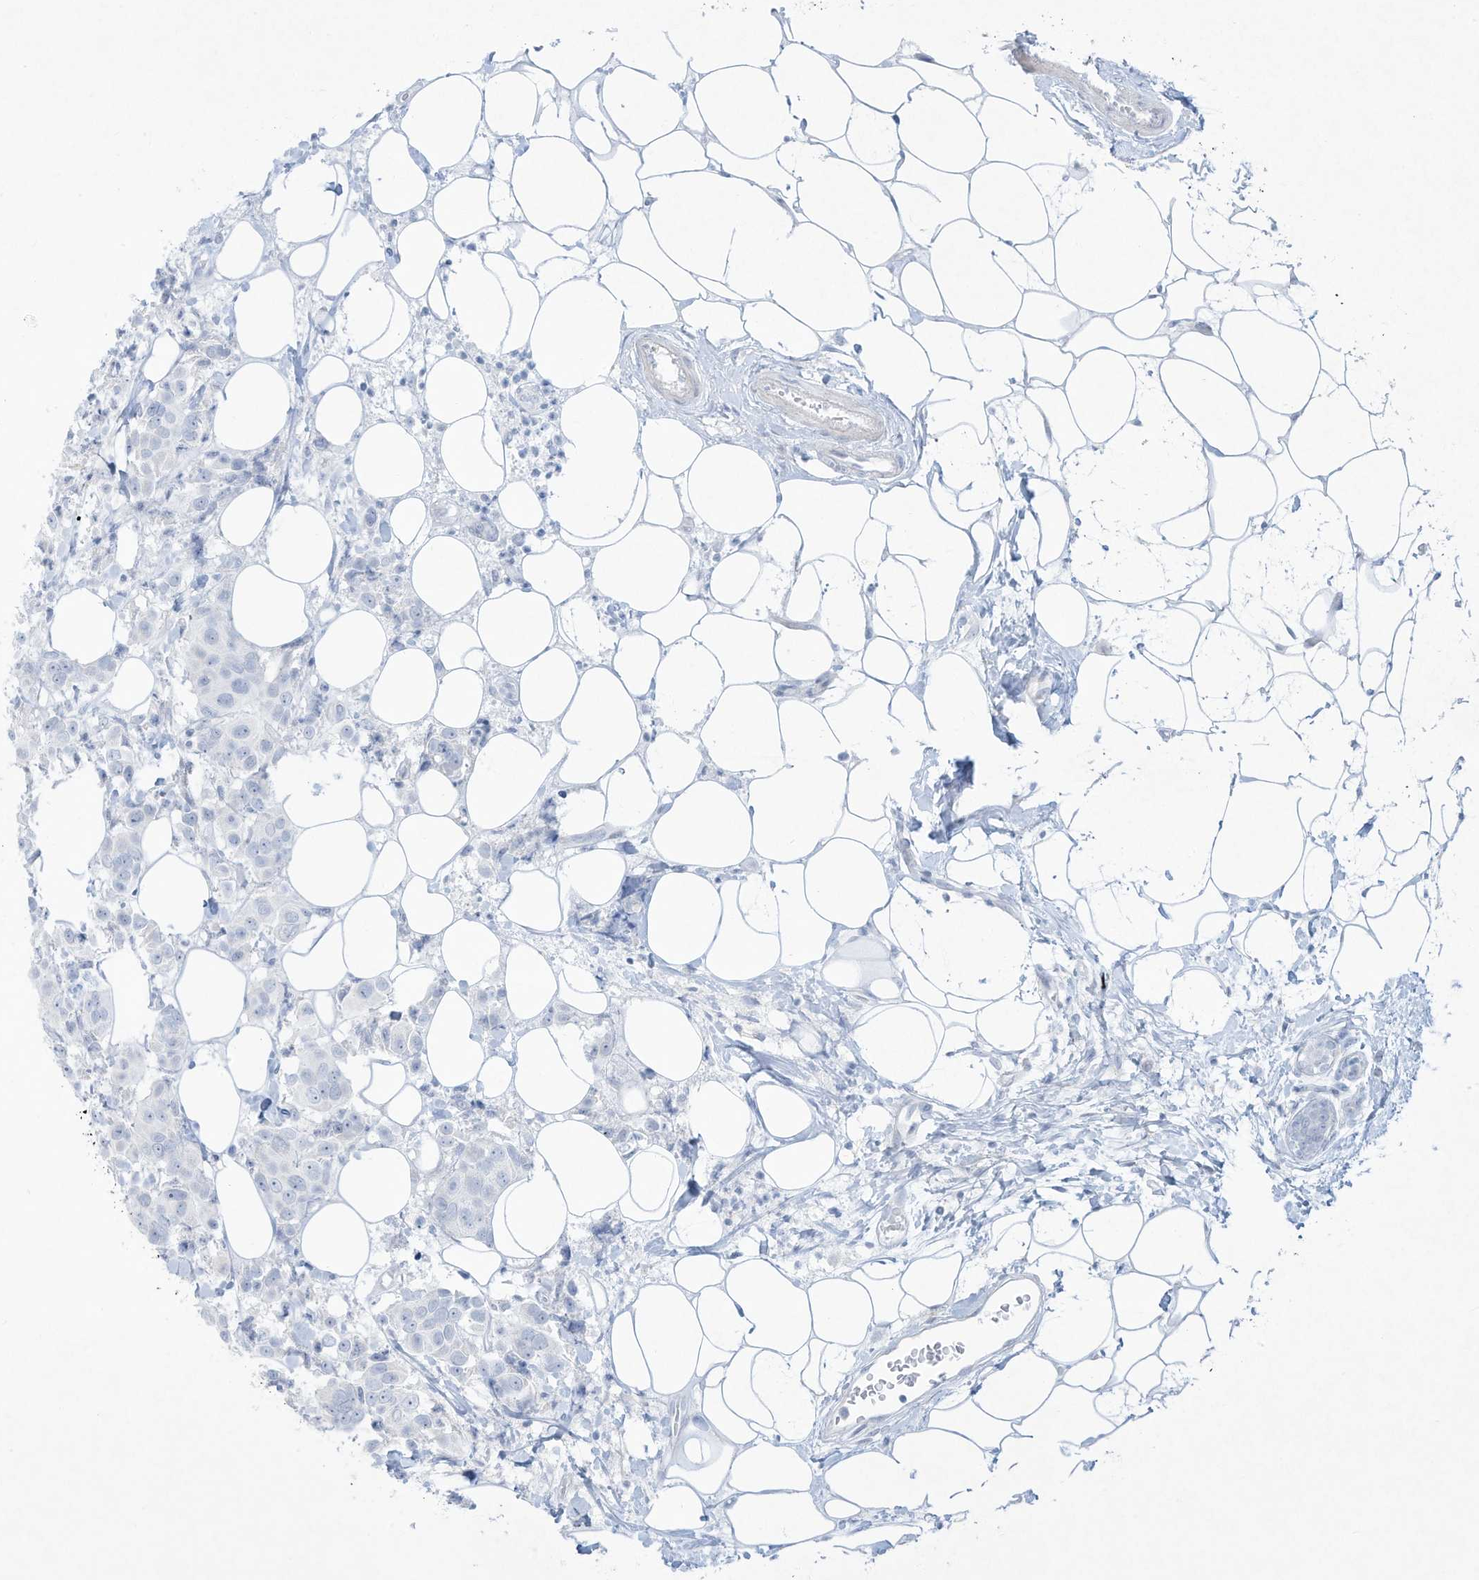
{"staining": {"intensity": "negative", "quantity": "none", "location": "none"}, "tissue": "breast cancer", "cell_type": "Tumor cells", "image_type": "cancer", "snomed": [{"axis": "morphology", "description": "Normal tissue, NOS"}, {"axis": "morphology", "description": "Duct carcinoma"}, {"axis": "topography", "description": "Breast"}], "caption": "High magnification brightfield microscopy of invasive ductal carcinoma (breast) stained with DAB (brown) and counterstained with hematoxylin (blue): tumor cells show no significant positivity.", "gene": "PAX6", "patient": {"sex": "female", "age": 39}}